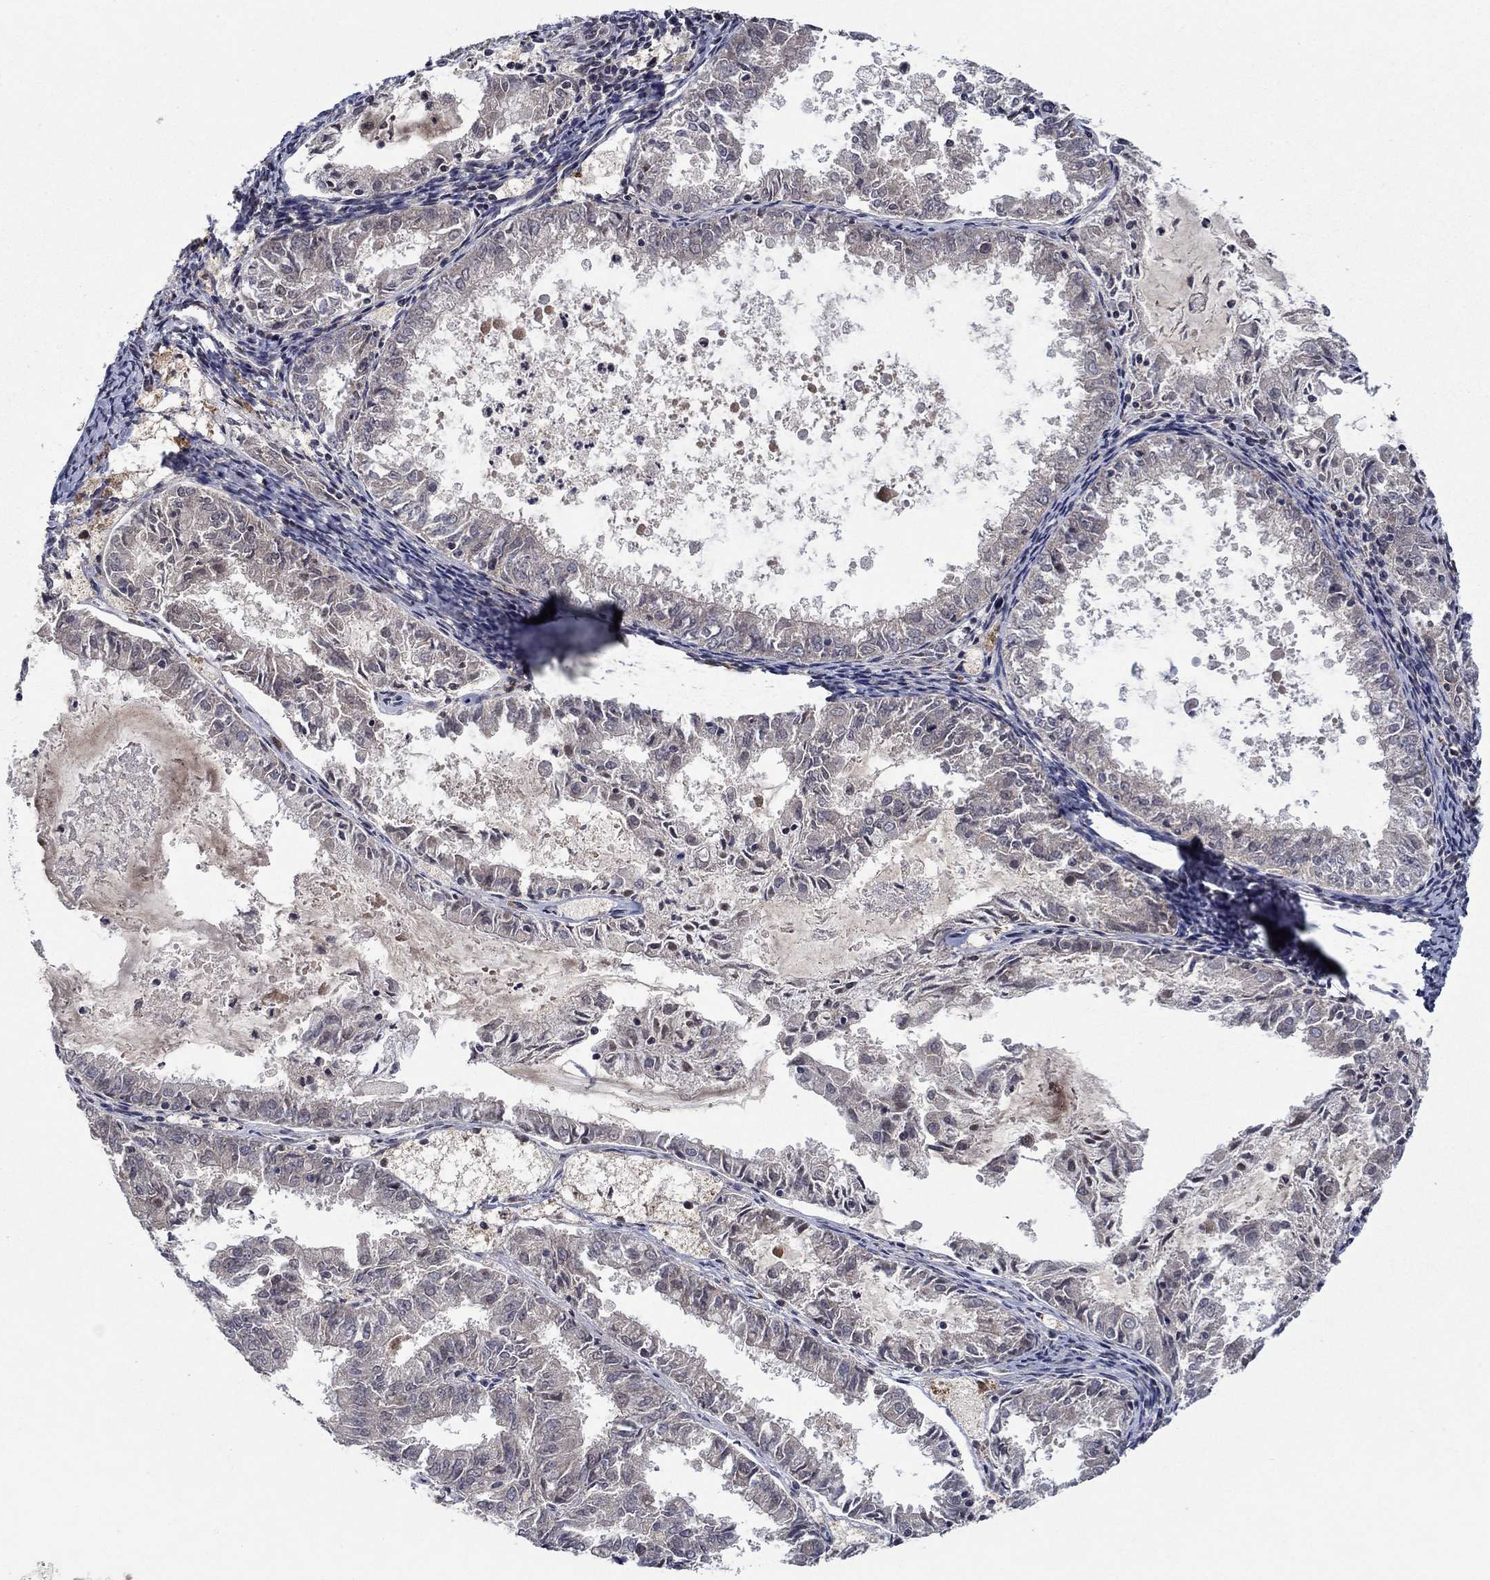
{"staining": {"intensity": "negative", "quantity": "none", "location": "none"}, "tissue": "endometrial cancer", "cell_type": "Tumor cells", "image_type": "cancer", "snomed": [{"axis": "morphology", "description": "Adenocarcinoma, NOS"}, {"axis": "topography", "description": "Endometrium"}], "caption": "Tumor cells are negative for brown protein staining in endometrial cancer (adenocarcinoma).", "gene": "IL4", "patient": {"sex": "female", "age": 57}}